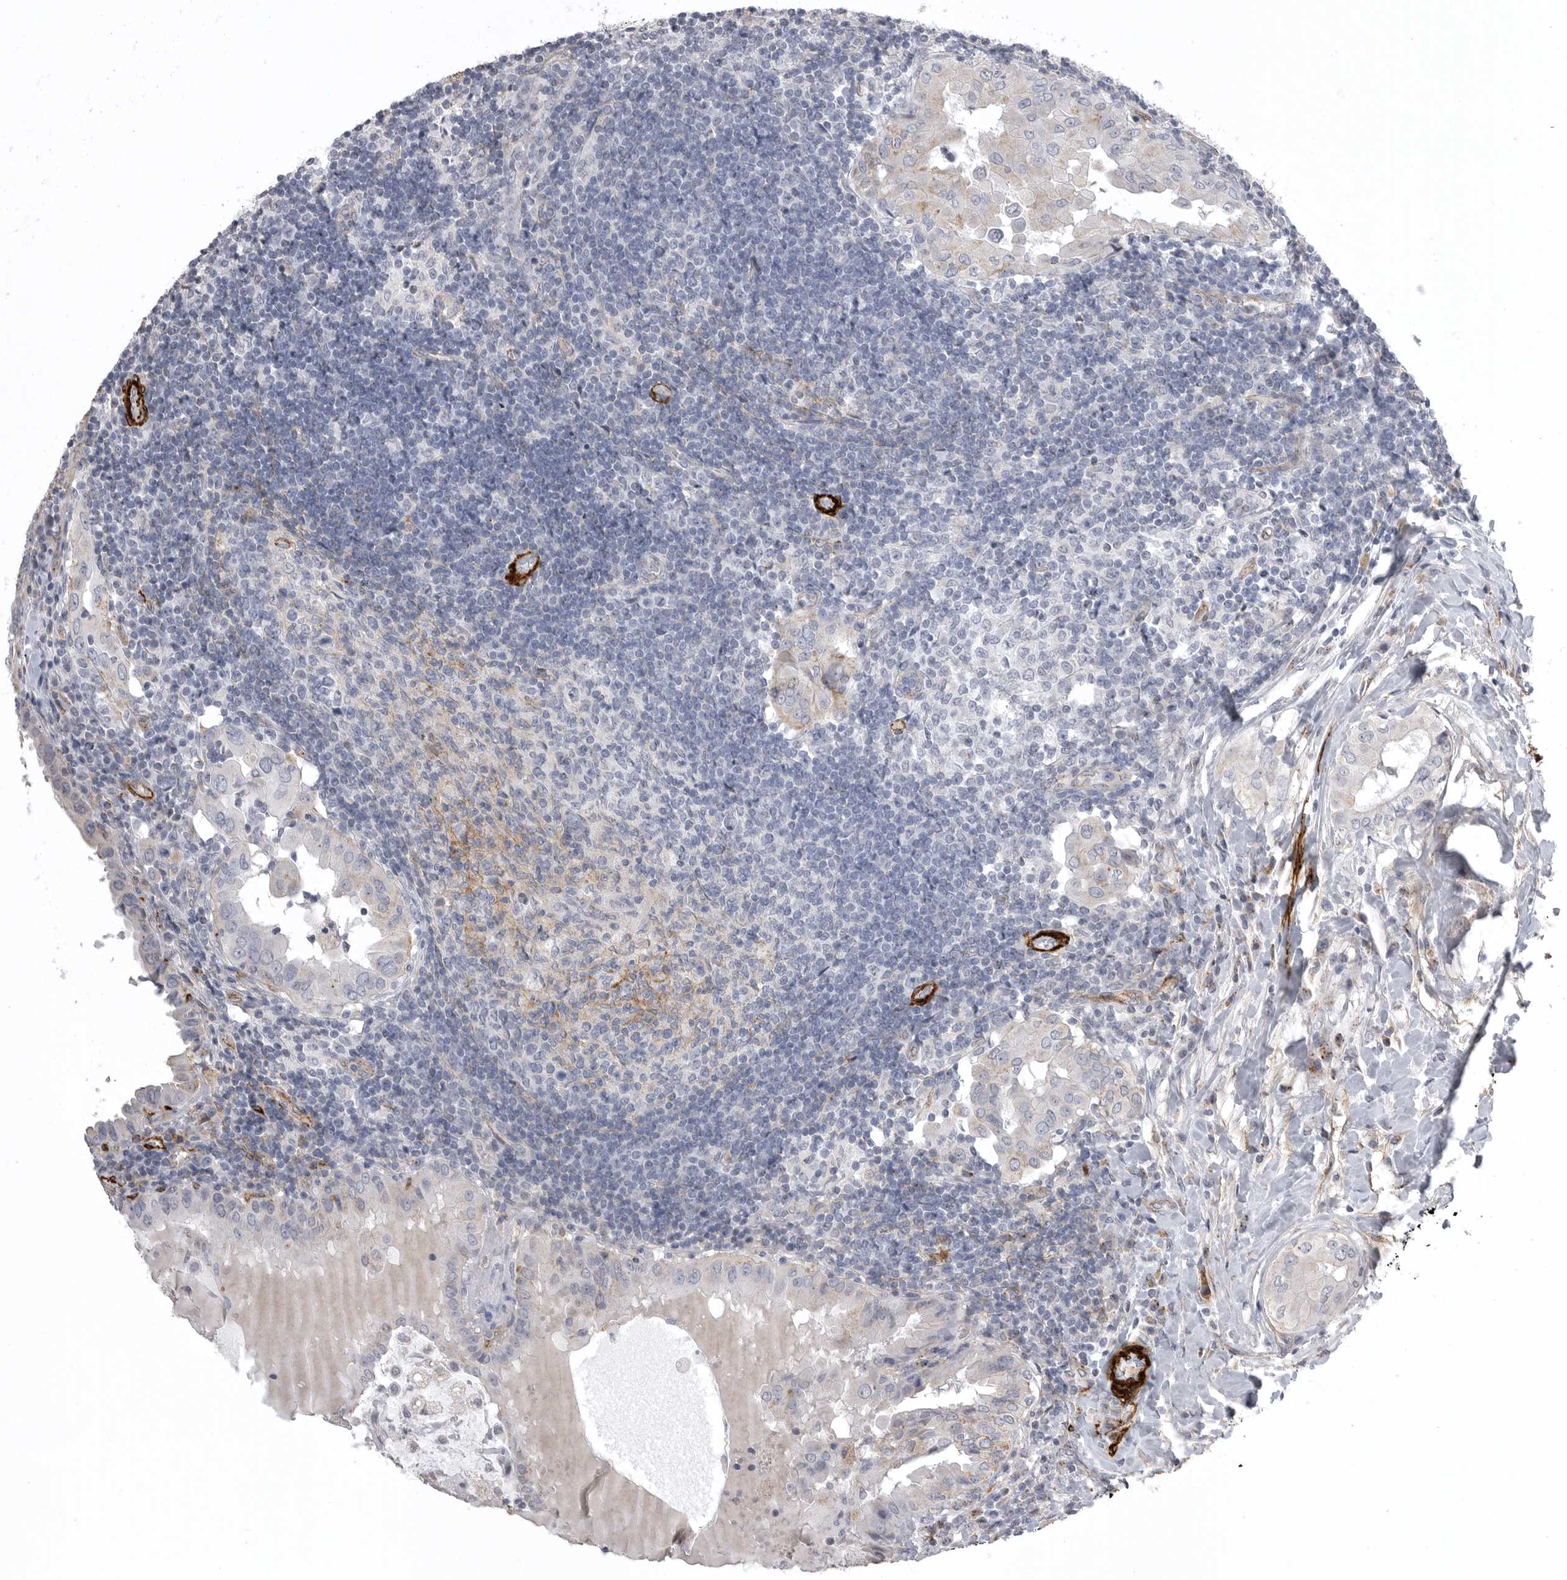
{"staining": {"intensity": "negative", "quantity": "none", "location": "none"}, "tissue": "thyroid cancer", "cell_type": "Tumor cells", "image_type": "cancer", "snomed": [{"axis": "morphology", "description": "Papillary adenocarcinoma, NOS"}, {"axis": "topography", "description": "Thyroid gland"}], "caption": "Immunohistochemistry (IHC) of thyroid papillary adenocarcinoma displays no staining in tumor cells.", "gene": "AOC3", "patient": {"sex": "male", "age": 33}}